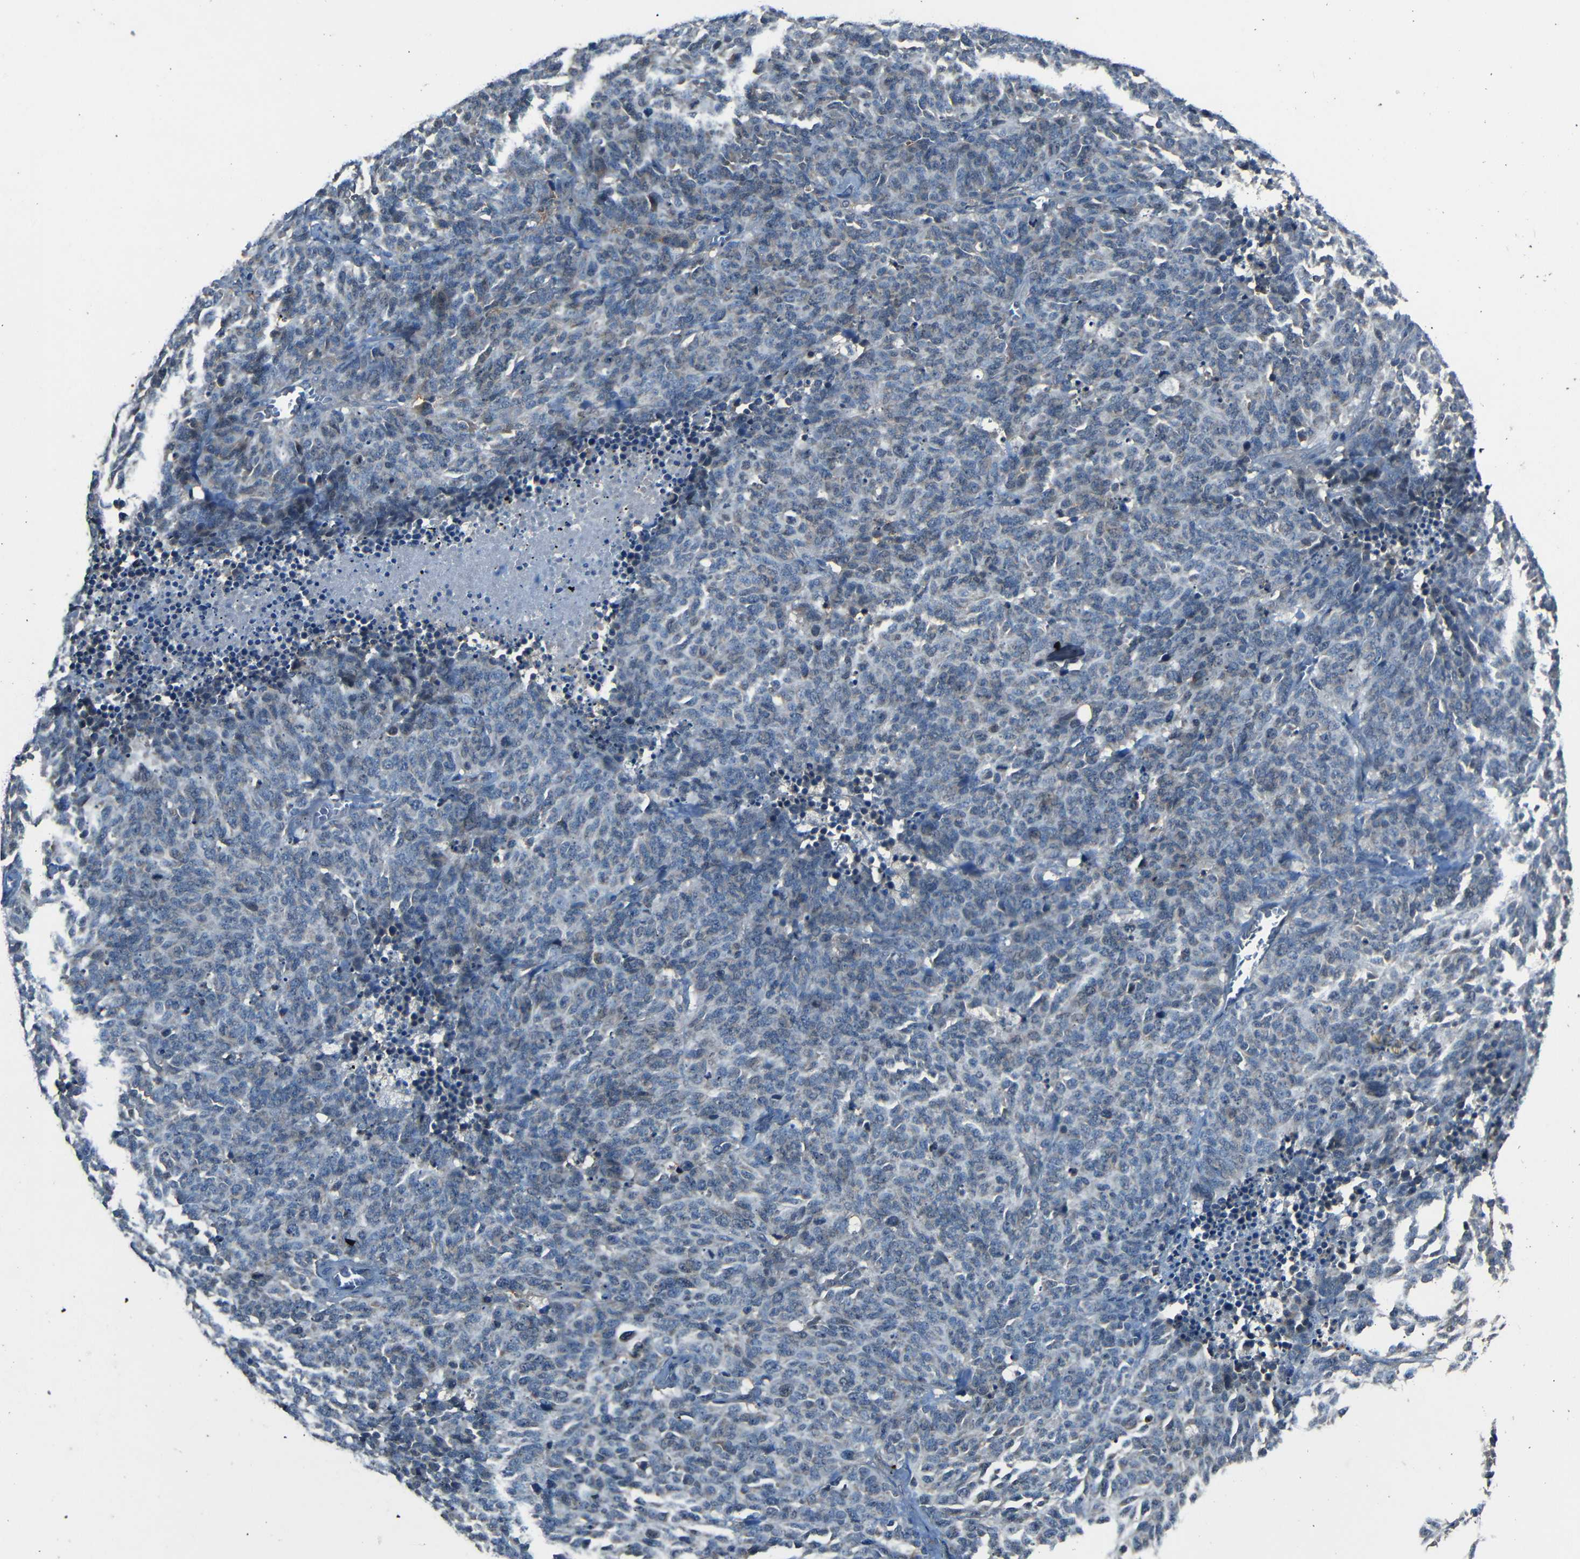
{"staining": {"intensity": "negative", "quantity": "none", "location": "none"}, "tissue": "lung cancer", "cell_type": "Tumor cells", "image_type": "cancer", "snomed": [{"axis": "morphology", "description": "Neoplasm, malignant, NOS"}, {"axis": "topography", "description": "Lung"}], "caption": "Lung cancer stained for a protein using immunohistochemistry displays no positivity tumor cells.", "gene": "SLA", "patient": {"sex": "female", "age": 58}}